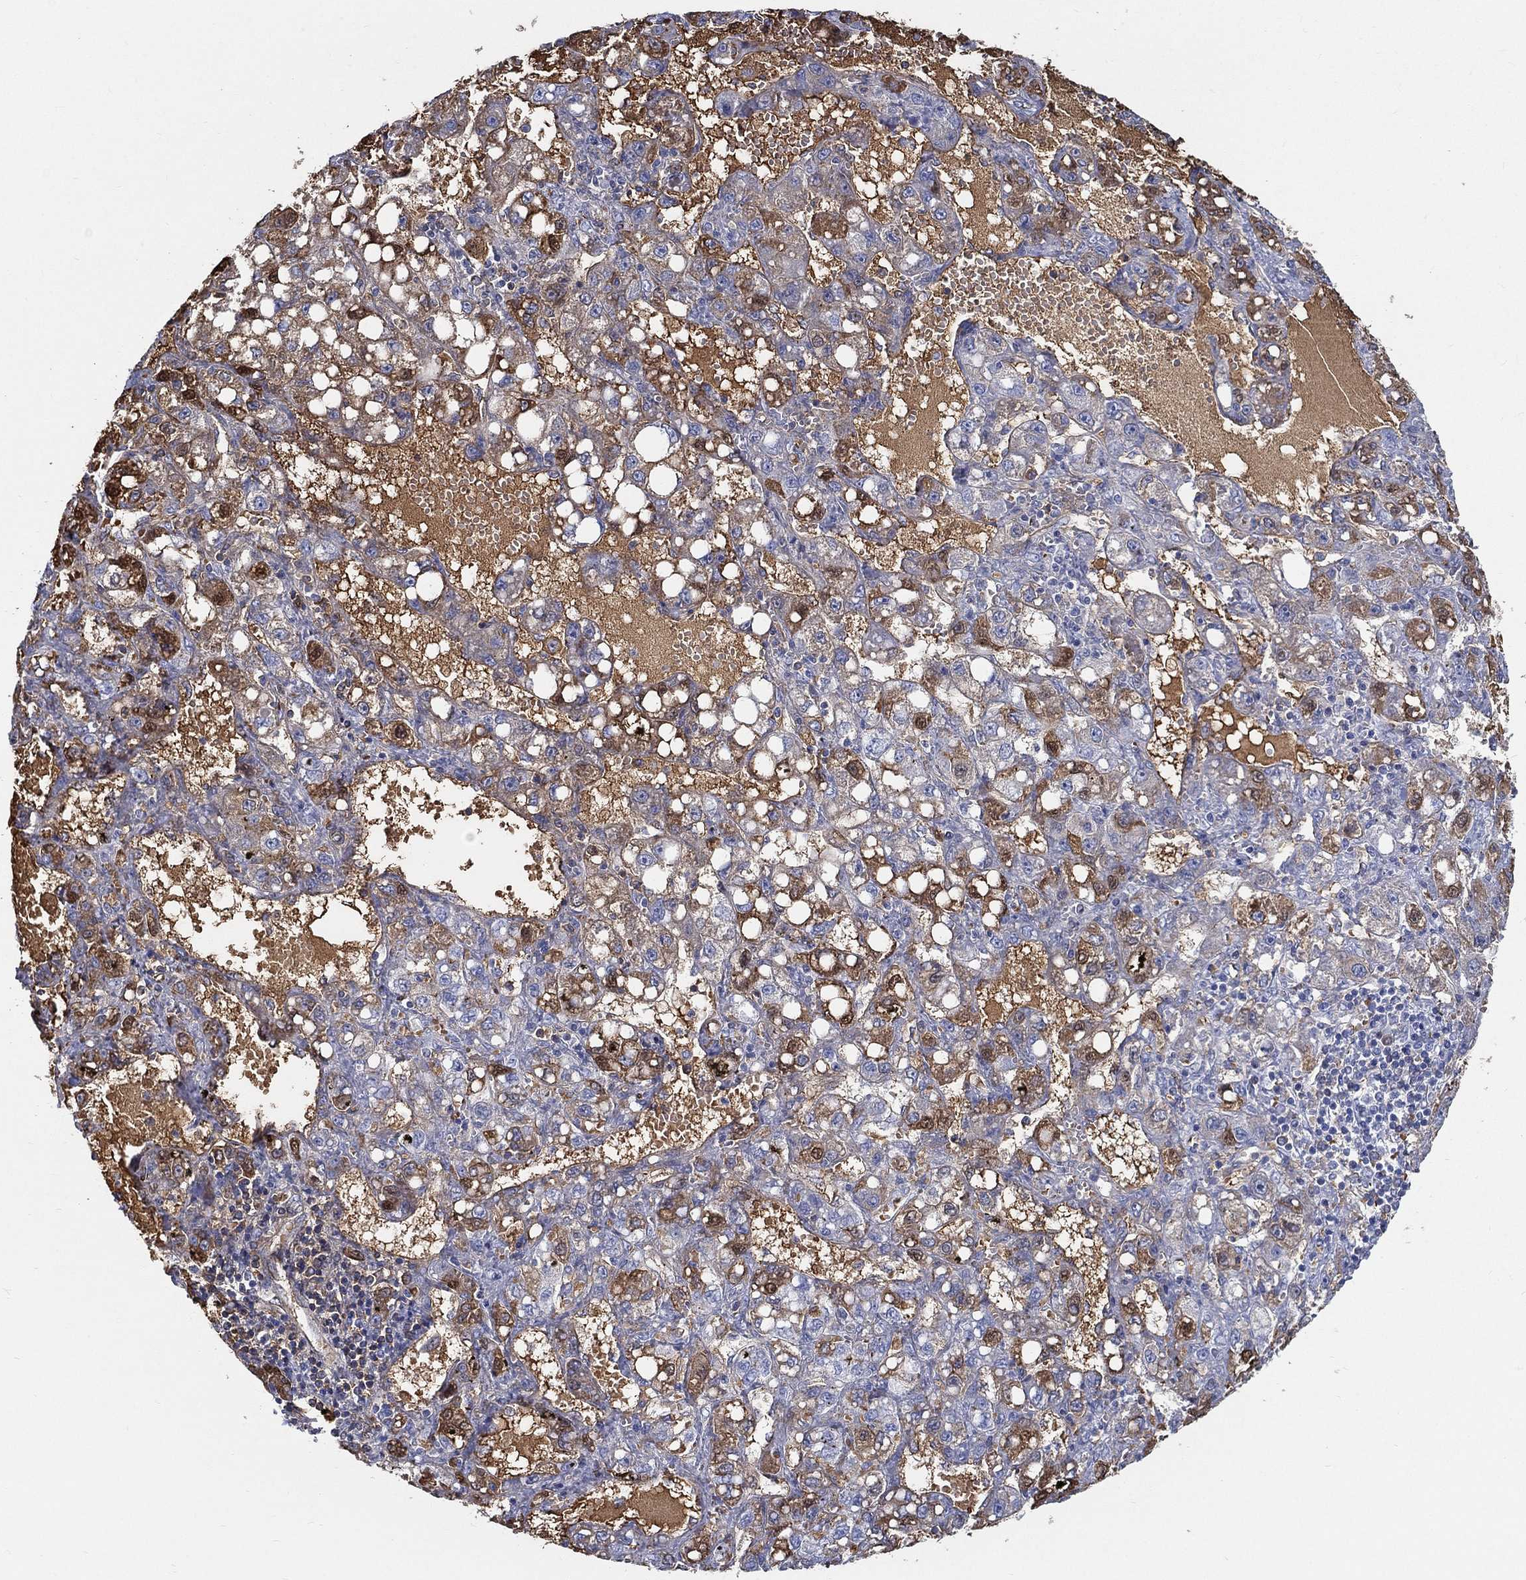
{"staining": {"intensity": "moderate", "quantity": "<25%", "location": "cytoplasmic/membranous"}, "tissue": "liver cancer", "cell_type": "Tumor cells", "image_type": "cancer", "snomed": [{"axis": "morphology", "description": "Carcinoma, Hepatocellular, NOS"}, {"axis": "topography", "description": "Liver"}], "caption": "Human liver cancer stained with a brown dye shows moderate cytoplasmic/membranous positive positivity in about <25% of tumor cells.", "gene": "IFNB1", "patient": {"sex": "female", "age": 65}}